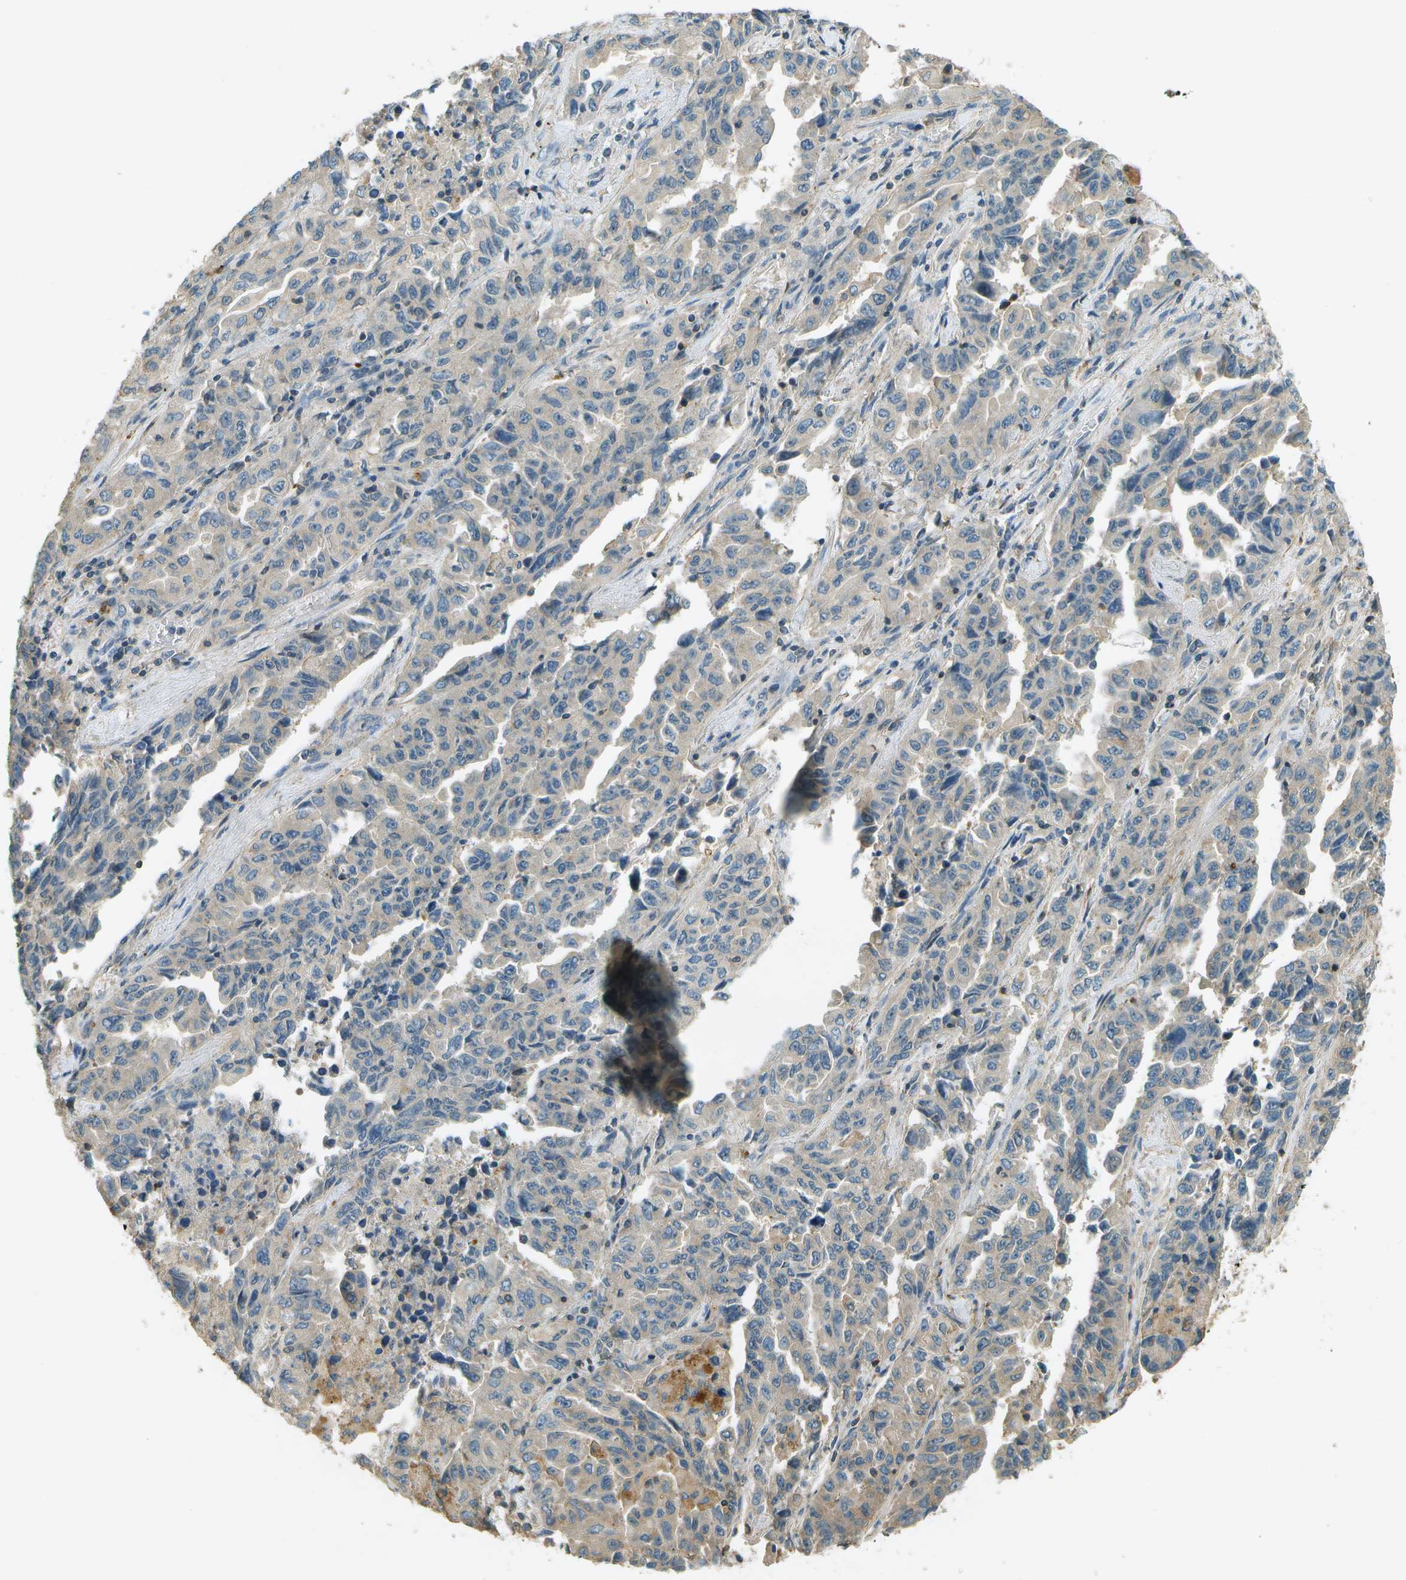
{"staining": {"intensity": "negative", "quantity": "none", "location": "none"}, "tissue": "lung cancer", "cell_type": "Tumor cells", "image_type": "cancer", "snomed": [{"axis": "morphology", "description": "Adenocarcinoma, NOS"}, {"axis": "topography", "description": "Lung"}], "caption": "Immunohistochemistry (IHC) micrograph of neoplastic tissue: human lung adenocarcinoma stained with DAB displays no significant protein positivity in tumor cells.", "gene": "NUDT4", "patient": {"sex": "female", "age": 51}}